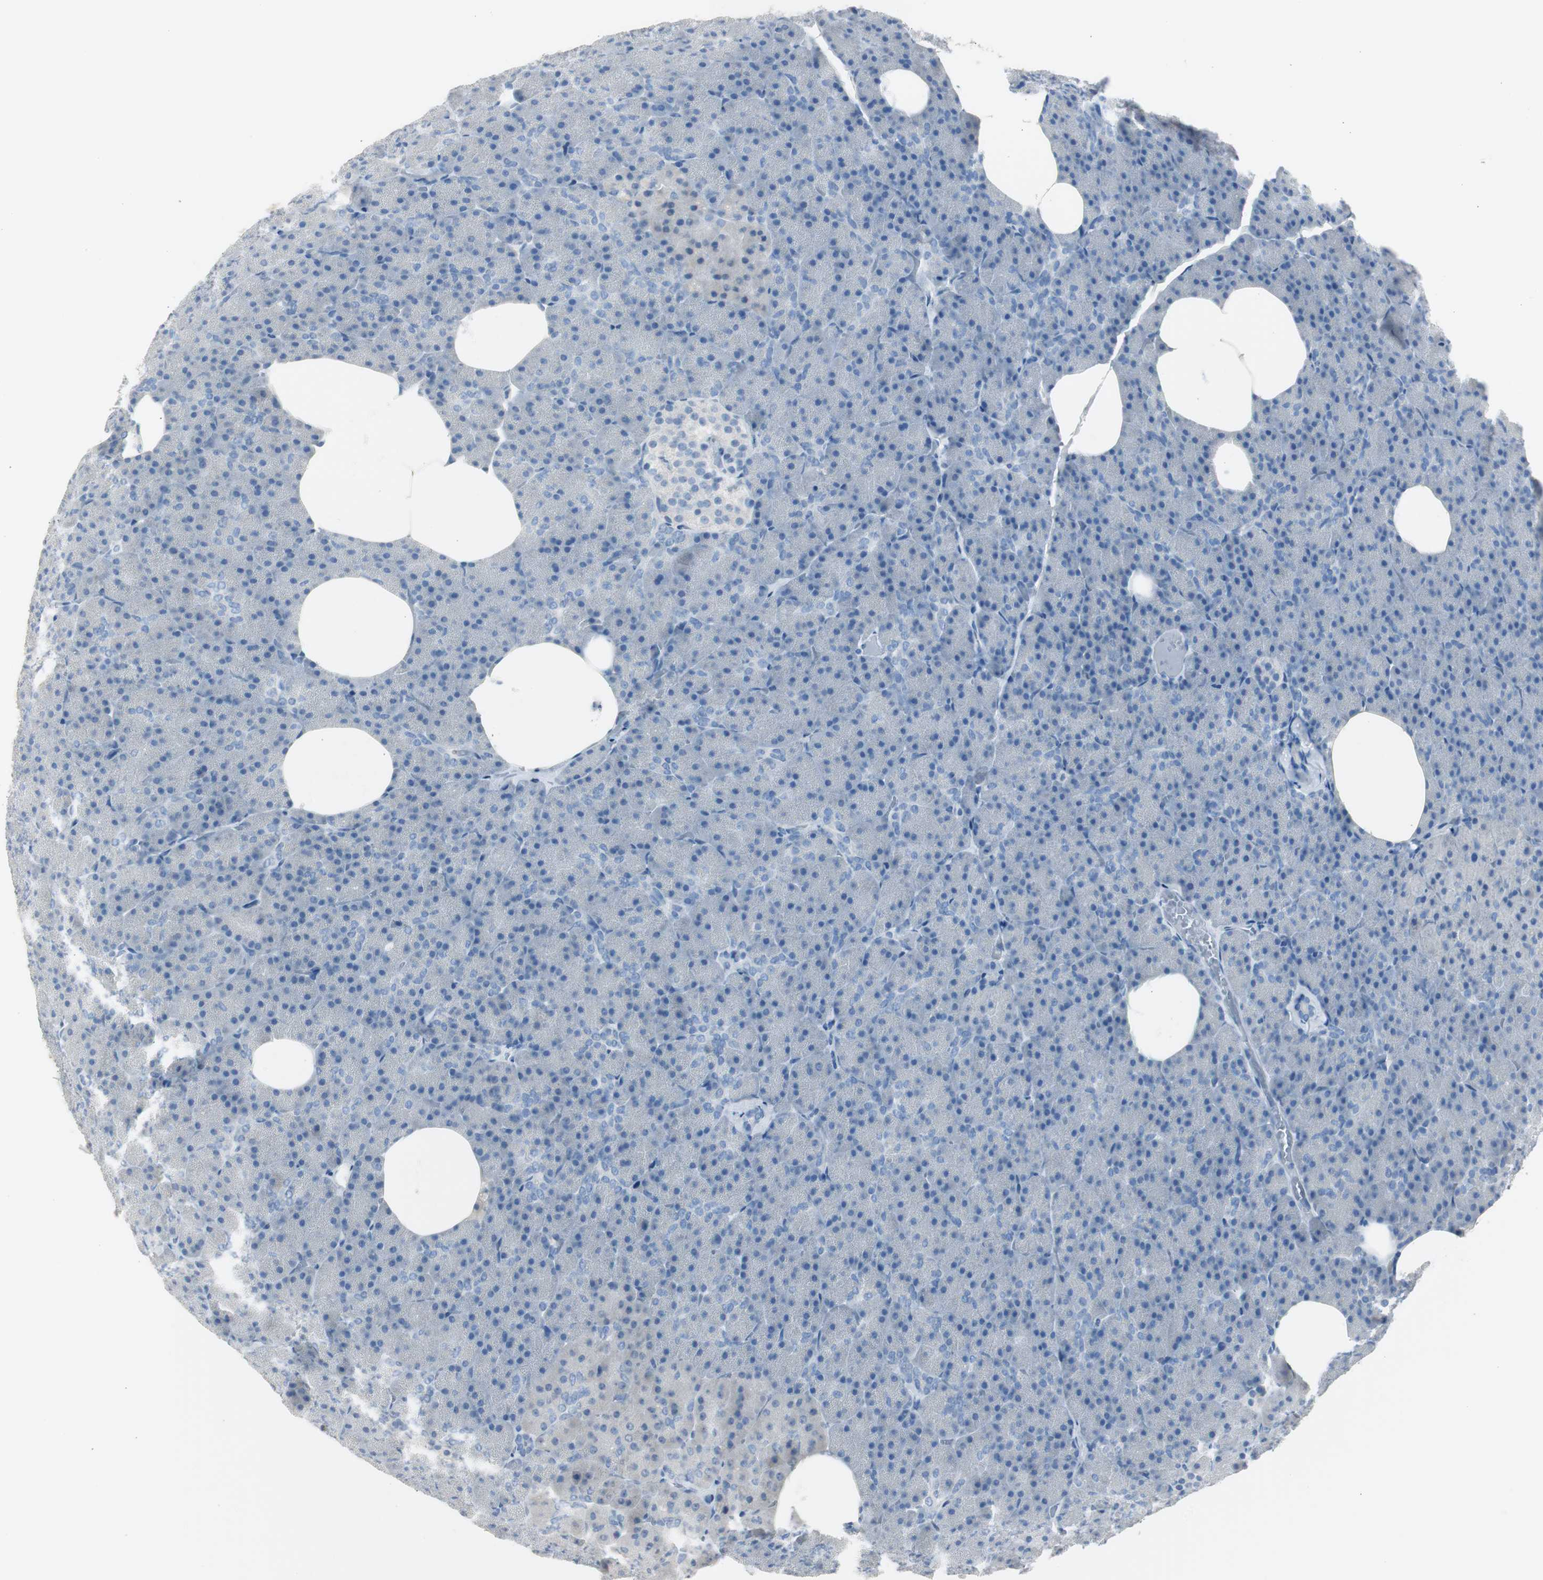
{"staining": {"intensity": "negative", "quantity": "none", "location": "none"}, "tissue": "pancreas", "cell_type": "Exocrine glandular cells", "image_type": "normal", "snomed": [{"axis": "morphology", "description": "Normal tissue, NOS"}, {"axis": "topography", "description": "Pancreas"}], "caption": "Exocrine glandular cells show no significant expression in benign pancreas. Brightfield microscopy of immunohistochemistry (IHC) stained with DAB (brown) and hematoxylin (blue), captured at high magnification.", "gene": "S100A7A", "patient": {"sex": "female", "age": 35}}